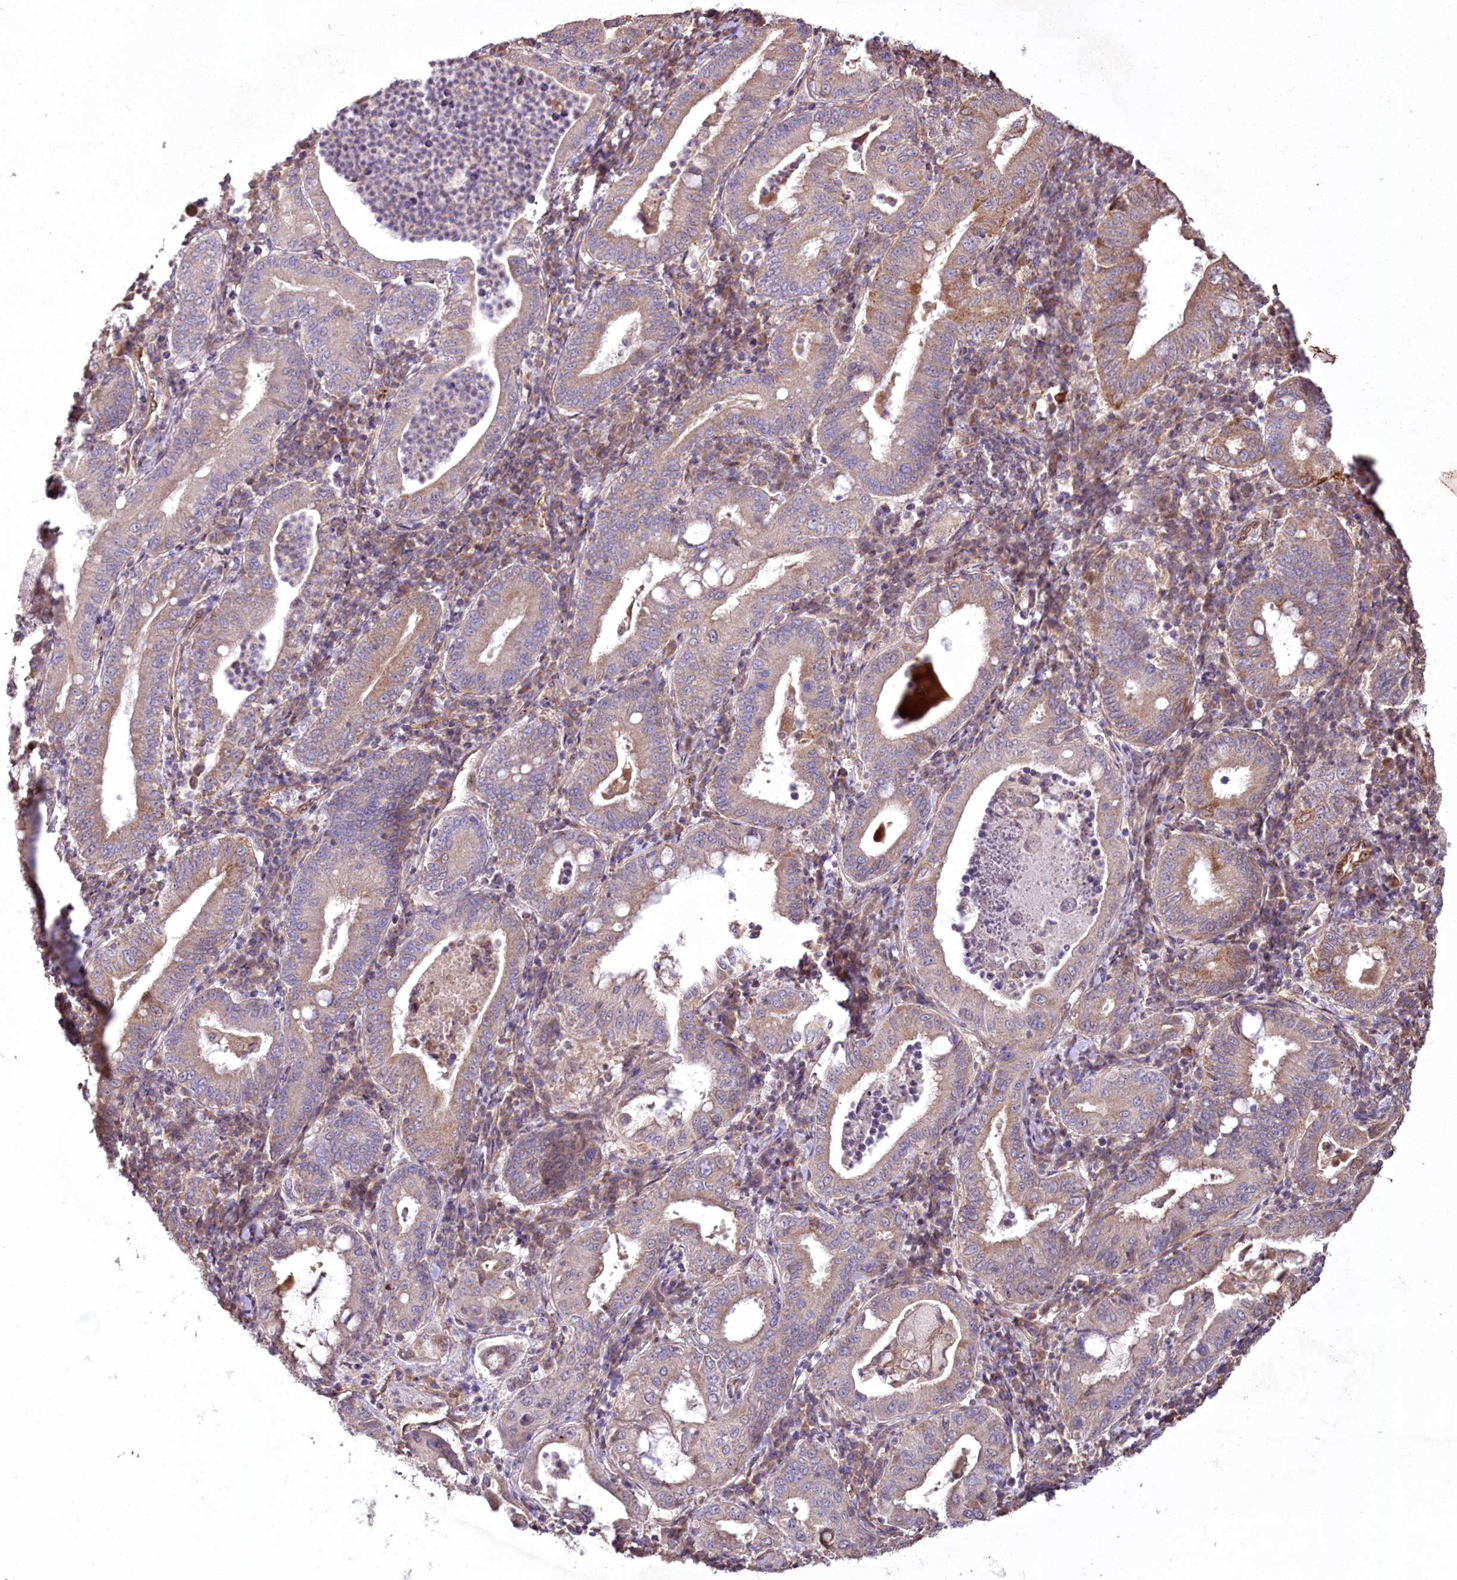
{"staining": {"intensity": "moderate", "quantity": "25%-75%", "location": "cytoplasmic/membranous"}, "tissue": "stomach cancer", "cell_type": "Tumor cells", "image_type": "cancer", "snomed": [{"axis": "morphology", "description": "Normal tissue, NOS"}, {"axis": "morphology", "description": "Adenocarcinoma, NOS"}, {"axis": "topography", "description": "Esophagus"}, {"axis": "topography", "description": "Stomach, upper"}, {"axis": "topography", "description": "Peripheral nerve tissue"}], "caption": "This micrograph reveals immunohistochemistry (IHC) staining of stomach cancer (adenocarcinoma), with medium moderate cytoplasmic/membranous positivity in approximately 25%-75% of tumor cells.", "gene": "SH3TC1", "patient": {"sex": "male", "age": 62}}